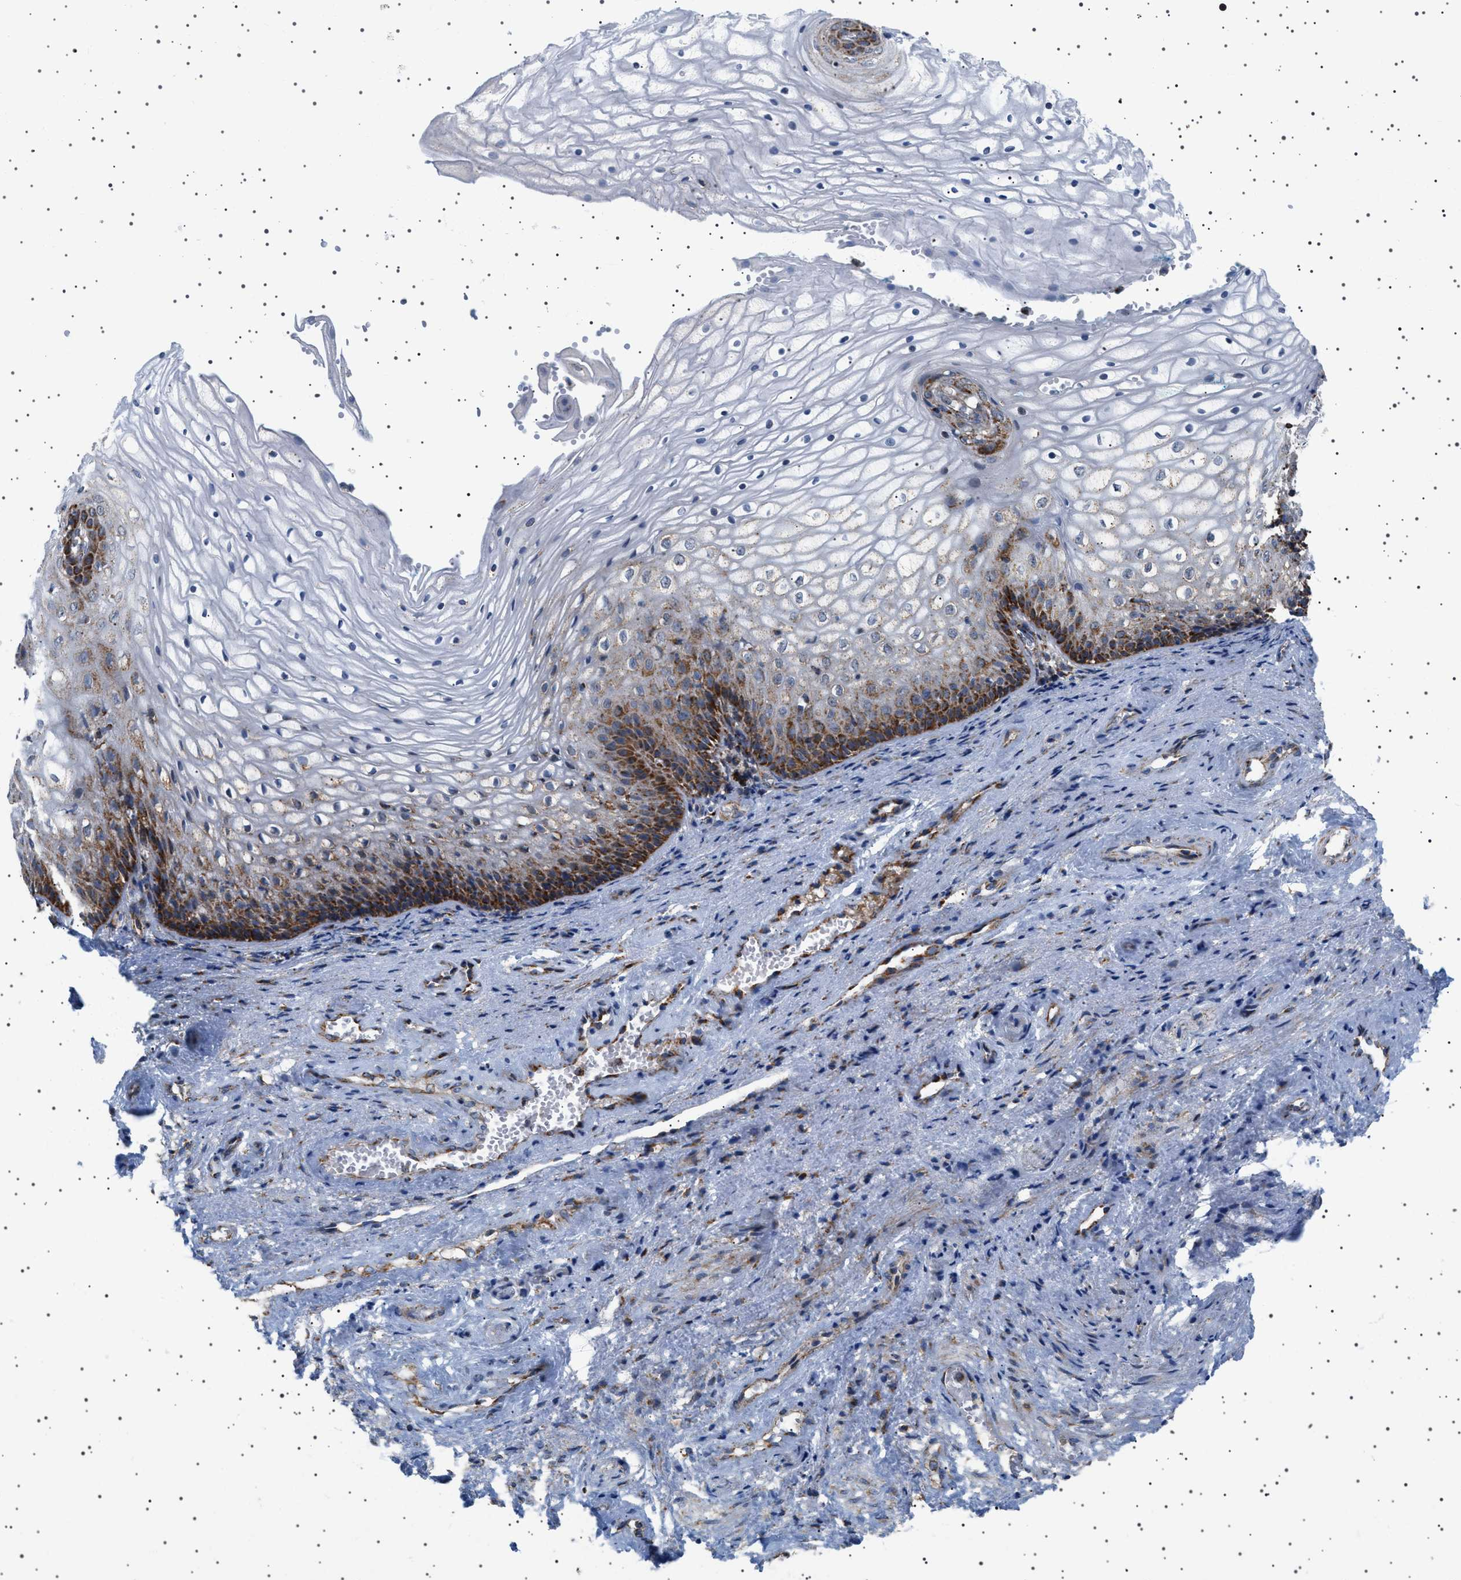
{"staining": {"intensity": "strong", "quantity": "<25%", "location": "cytoplasmic/membranous"}, "tissue": "vagina", "cell_type": "Squamous epithelial cells", "image_type": "normal", "snomed": [{"axis": "morphology", "description": "Normal tissue, NOS"}, {"axis": "topography", "description": "Vagina"}], "caption": "Approximately <25% of squamous epithelial cells in unremarkable vagina exhibit strong cytoplasmic/membranous protein positivity as visualized by brown immunohistochemical staining.", "gene": "UBXN8", "patient": {"sex": "female", "age": 34}}